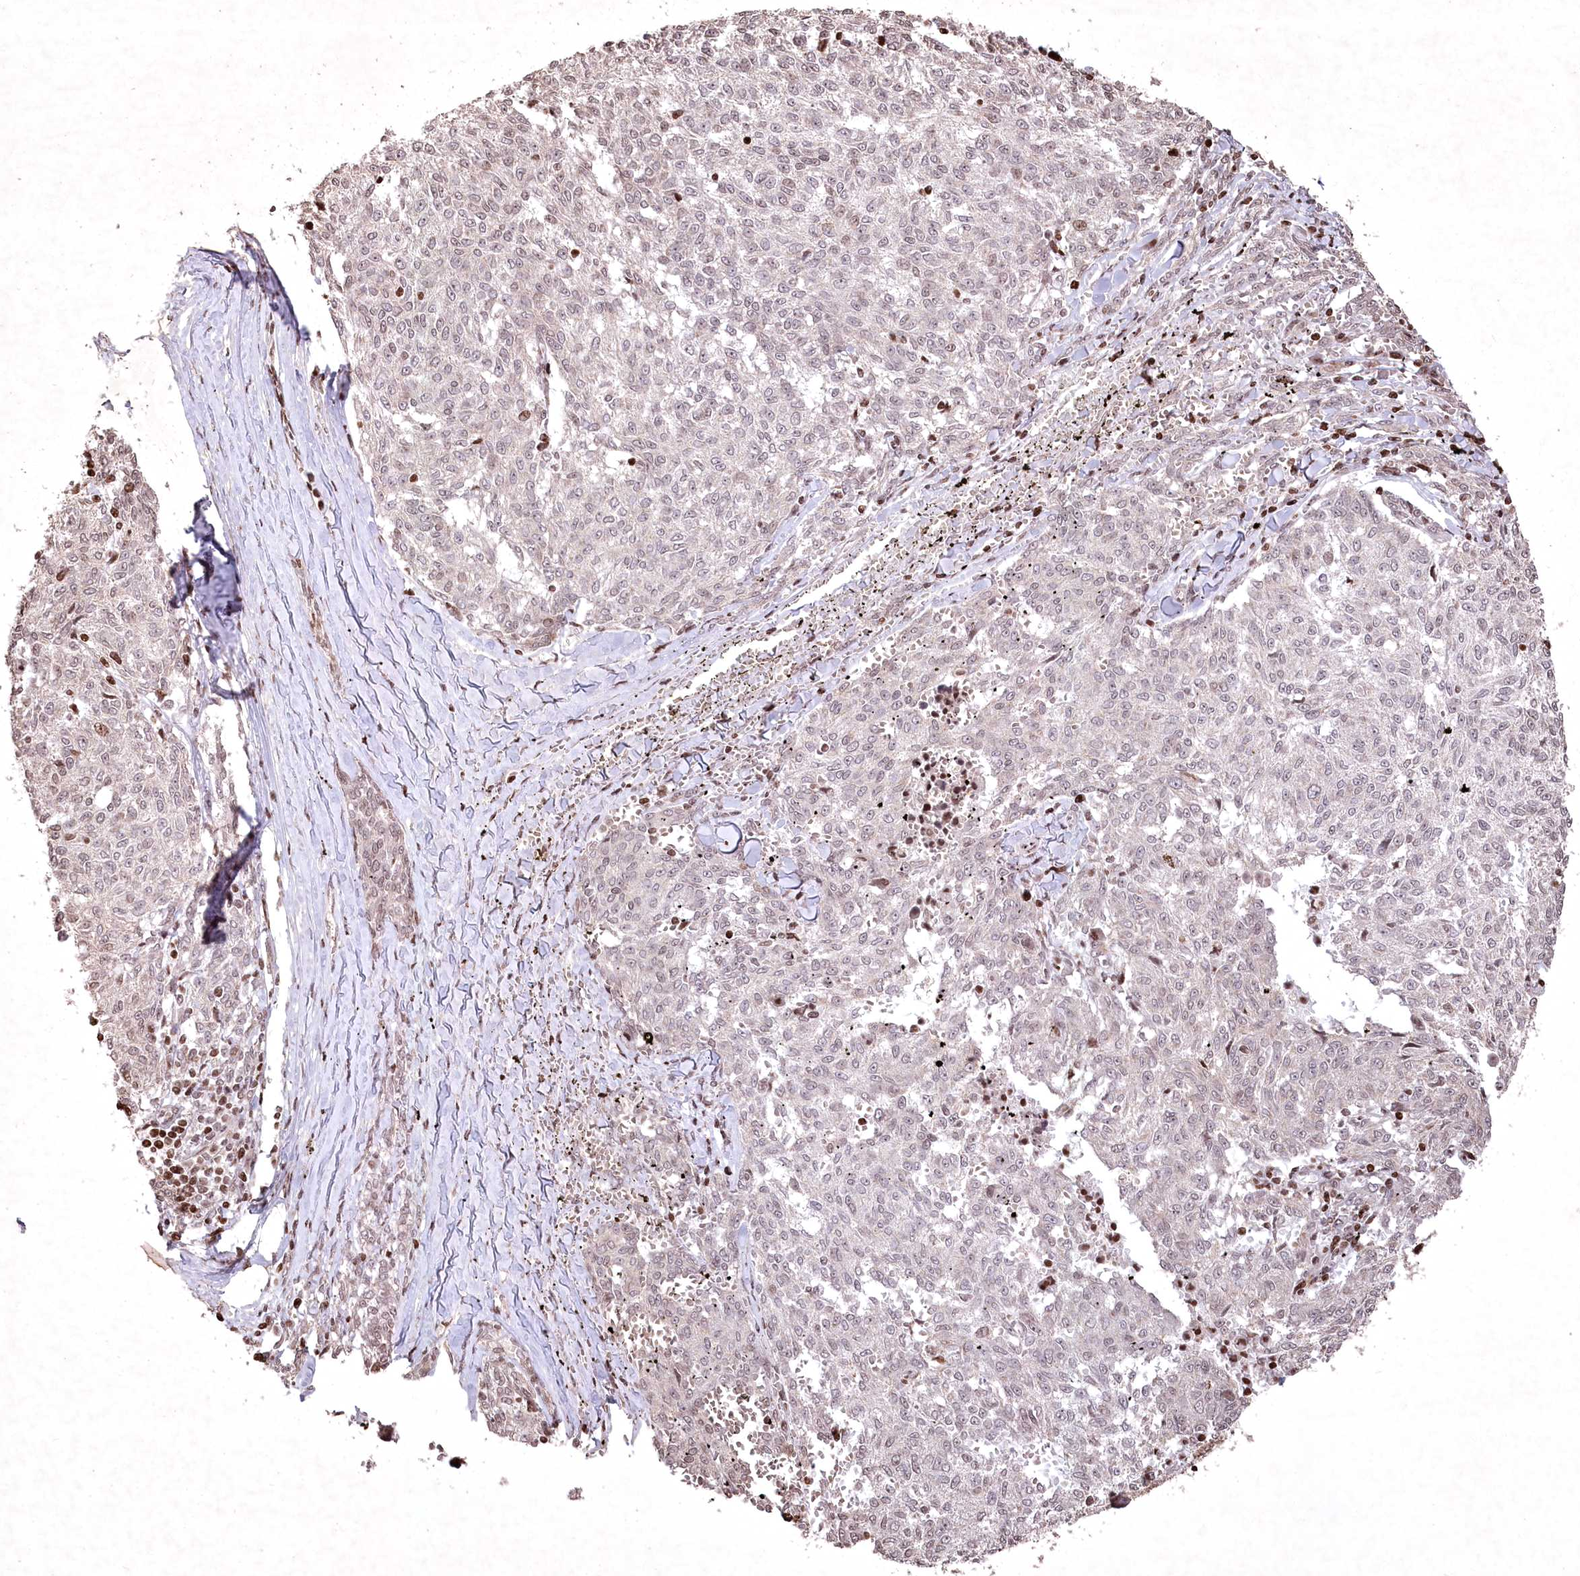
{"staining": {"intensity": "weak", "quantity": "25%-75%", "location": "nuclear"}, "tissue": "melanoma", "cell_type": "Tumor cells", "image_type": "cancer", "snomed": [{"axis": "morphology", "description": "Malignant melanoma, NOS"}, {"axis": "topography", "description": "Skin"}], "caption": "Human malignant melanoma stained for a protein (brown) demonstrates weak nuclear positive positivity in about 25%-75% of tumor cells.", "gene": "CCSER2", "patient": {"sex": "female", "age": 72}}